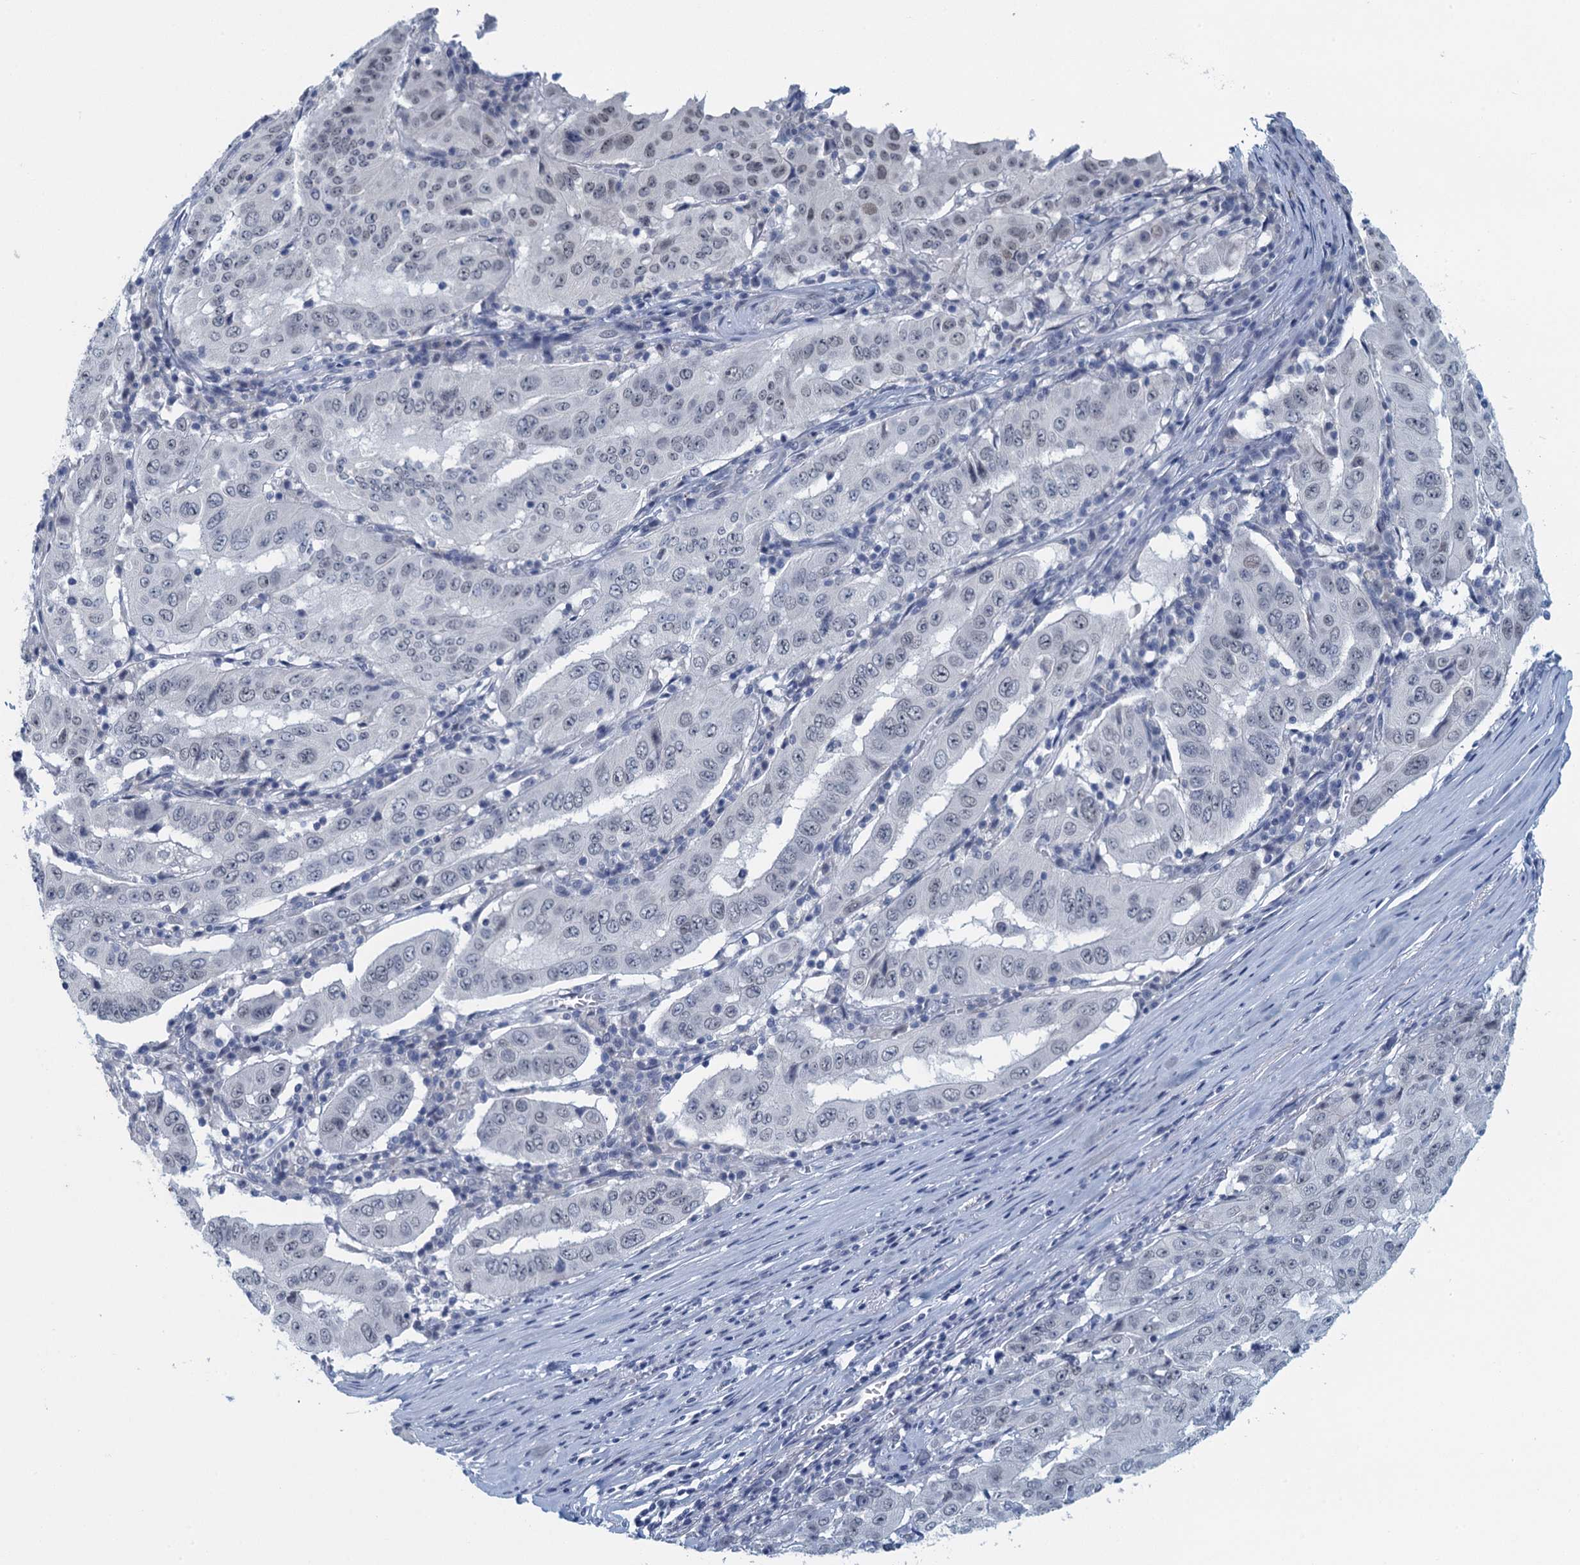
{"staining": {"intensity": "negative", "quantity": "none", "location": "none"}, "tissue": "pancreatic cancer", "cell_type": "Tumor cells", "image_type": "cancer", "snomed": [{"axis": "morphology", "description": "Adenocarcinoma, NOS"}, {"axis": "topography", "description": "Pancreas"}], "caption": "Pancreatic adenocarcinoma was stained to show a protein in brown. There is no significant positivity in tumor cells.", "gene": "ENSG00000131152", "patient": {"sex": "male", "age": 63}}